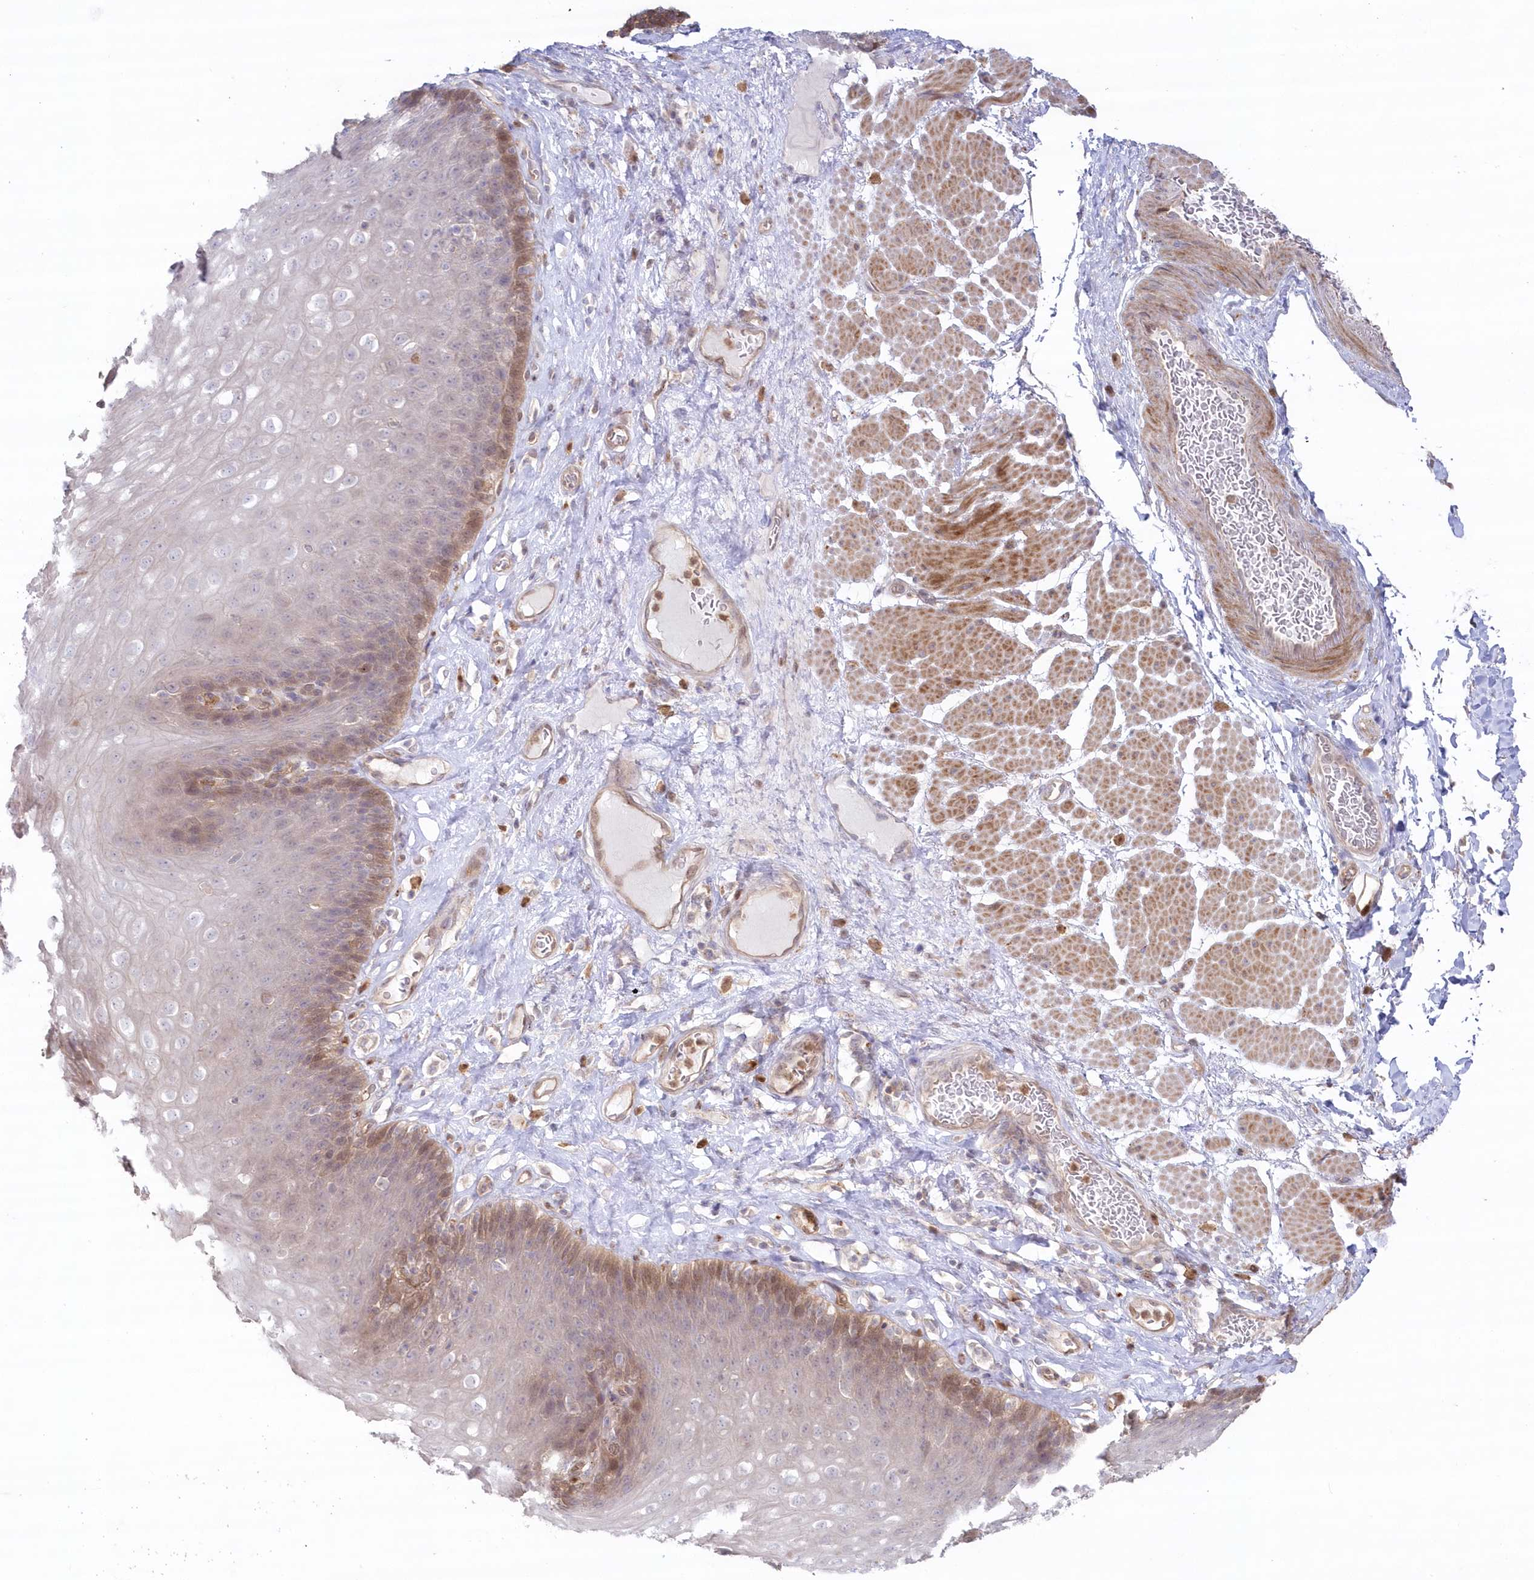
{"staining": {"intensity": "moderate", "quantity": "<25%", "location": "cytoplasmic/membranous,nuclear"}, "tissue": "esophagus", "cell_type": "Squamous epithelial cells", "image_type": "normal", "snomed": [{"axis": "morphology", "description": "Normal tissue, NOS"}, {"axis": "topography", "description": "Esophagus"}], "caption": "DAB immunohistochemical staining of unremarkable esophagus exhibits moderate cytoplasmic/membranous,nuclear protein positivity in approximately <25% of squamous epithelial cells.", "gene": "GBE1", "patient": {"sex": "female", "age": 66}}